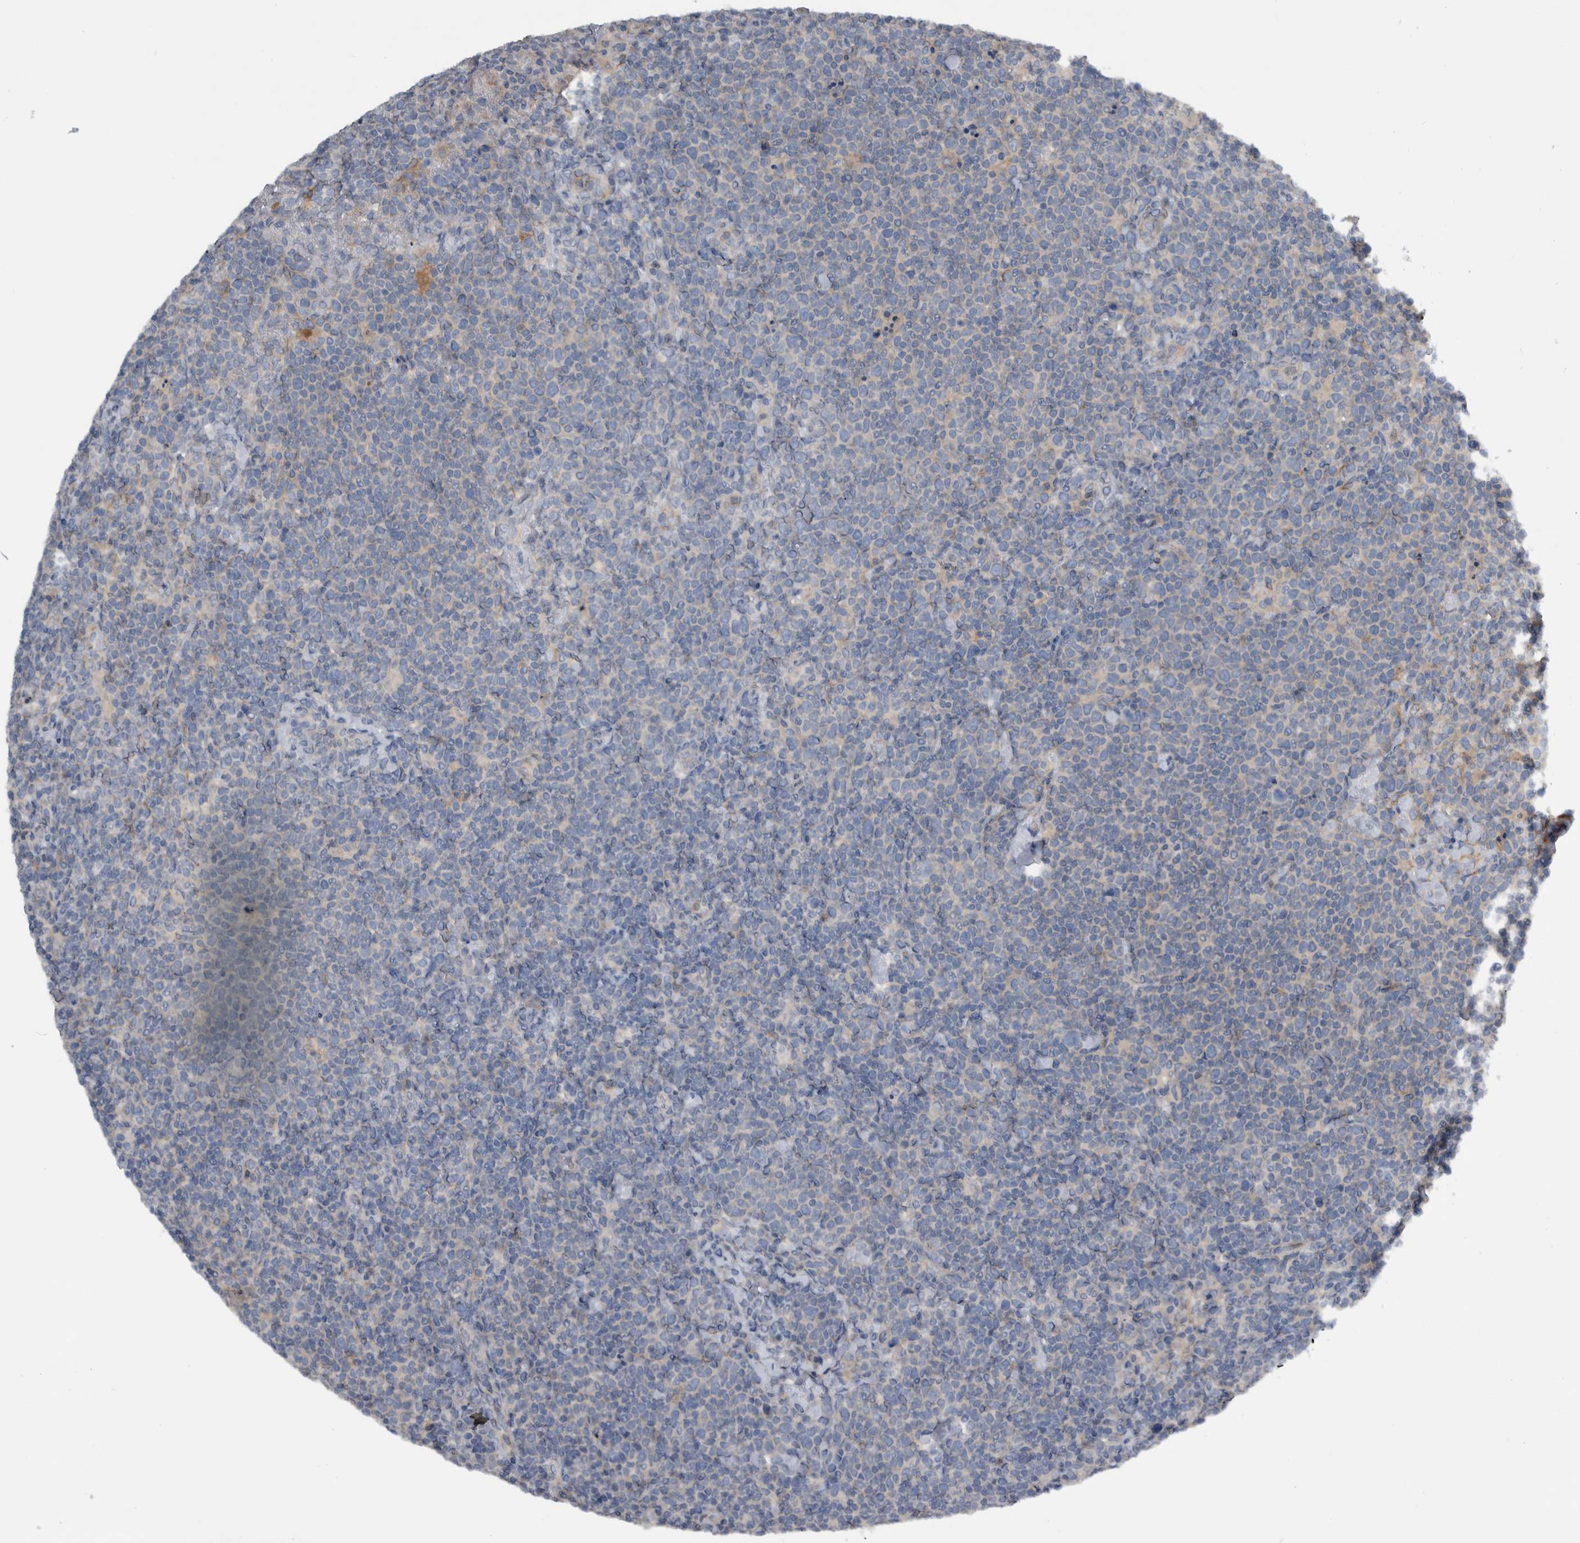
{"staining": {"intensity": "negative", "quantity": "none", "location": "none"}, "tissue": "lymphoma", "cell_type": "Tumor cells", "image_type": "cancer", "snomed": [{"axis": "morphology", "description": "Malignant lymphoma, non-Hodgkin's type, High grade"}, {"axis": "topography", "description": "Lymph node"}], "caption": "Lymphoma was stained to show a protein in brown. There is no significant positivity in tumor cells. The staining is performed using DAB brown chromogen with nuclei counter-stained in using hematoxylin.", "gene": "NT5C2", "patient": {"sex": "male", "age": 61}}